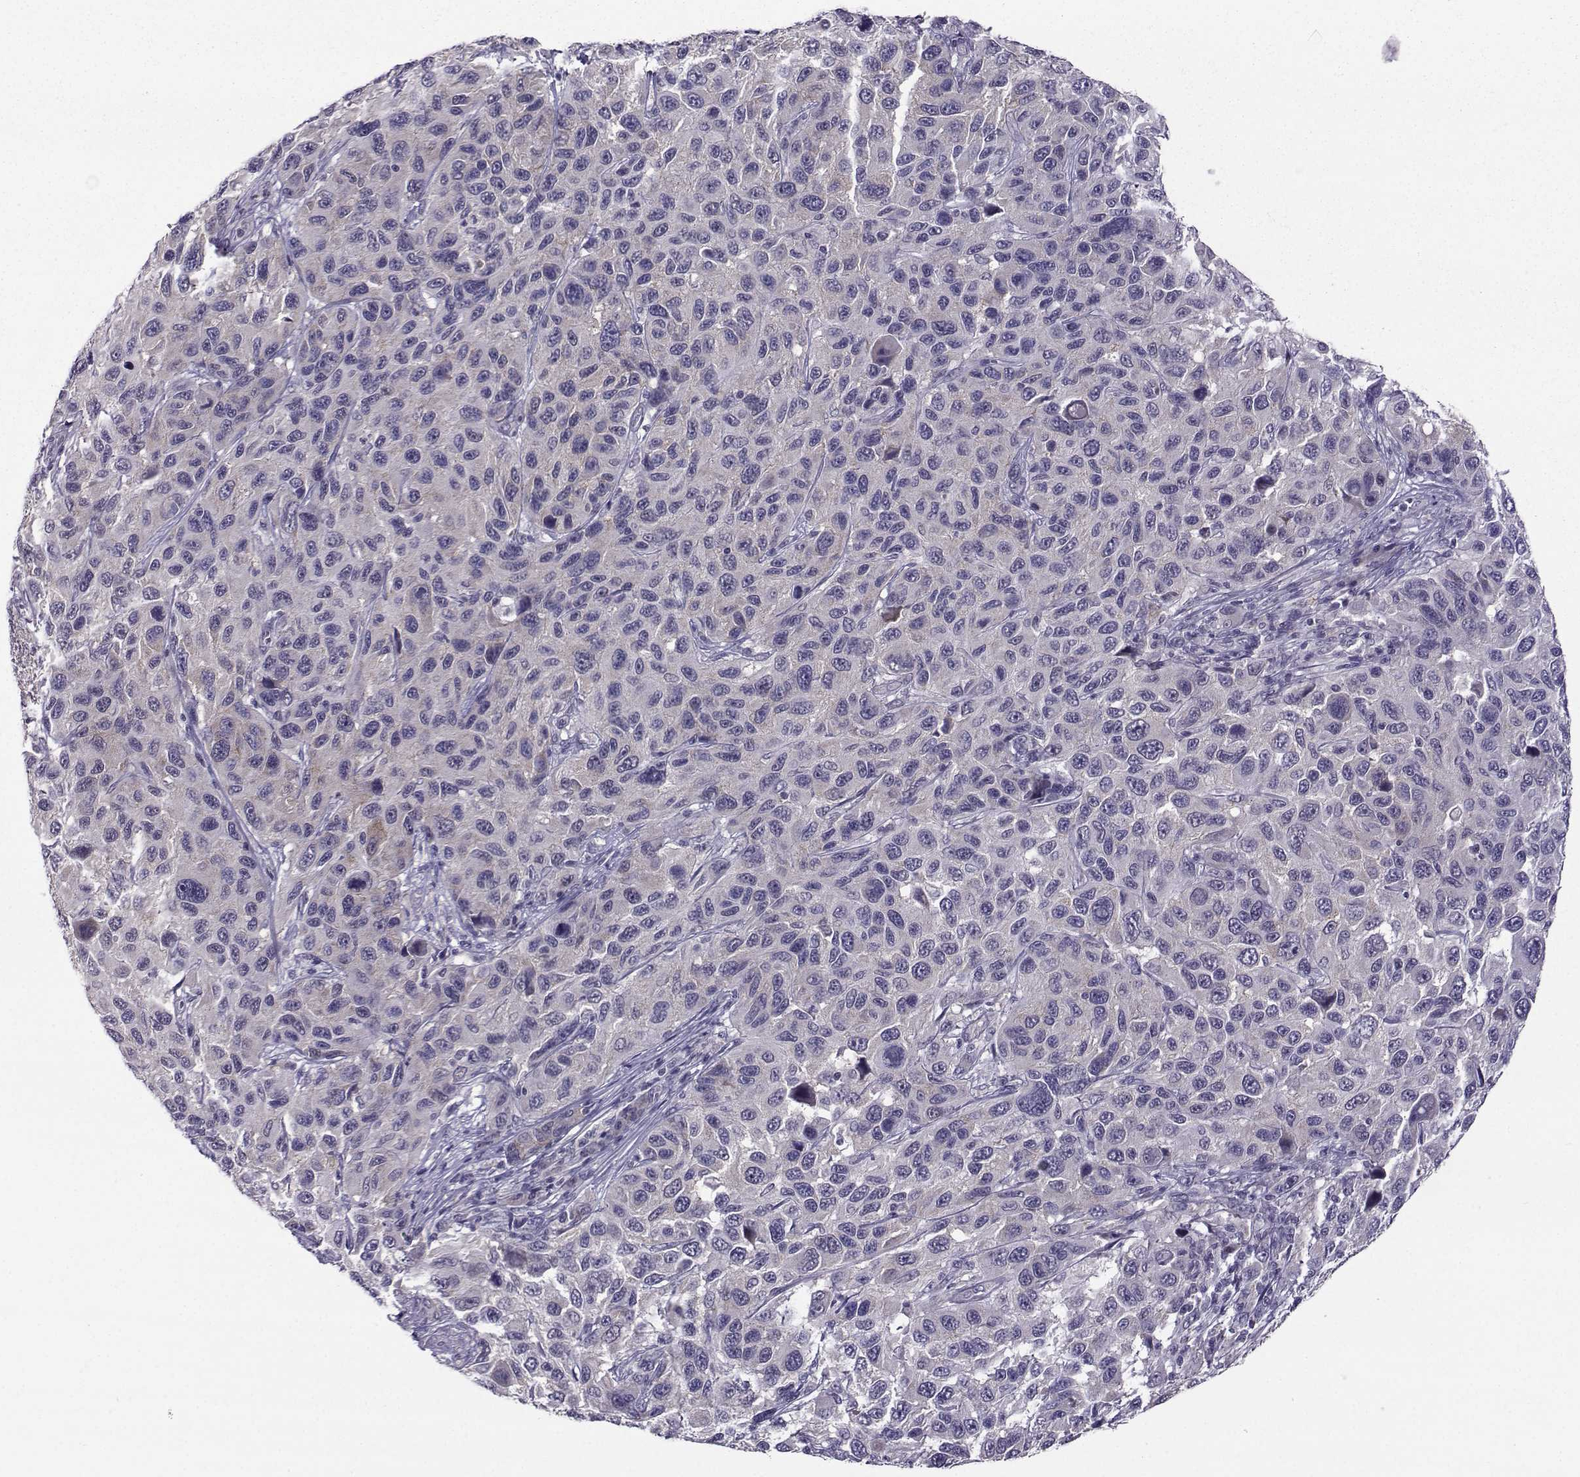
{"staining": {"intensity": "negative", "quantity": "none", "location": "none"}, "tissue": "melanoma", "cell_type": "Tumor cells", "image_type": "cancer", "snomed": [{"axis": "morphology", "description": "Malignant melanoma, NOS"}, {"axis": "topography", "description": "Skin"}], "caption": "This is an immunohistochemistry (IHC) photomicrograph of malignant melanoma. There is no staining in tumor cells.", "gene": "DDX20", "patient": {"sex": "male", "age": 53}}